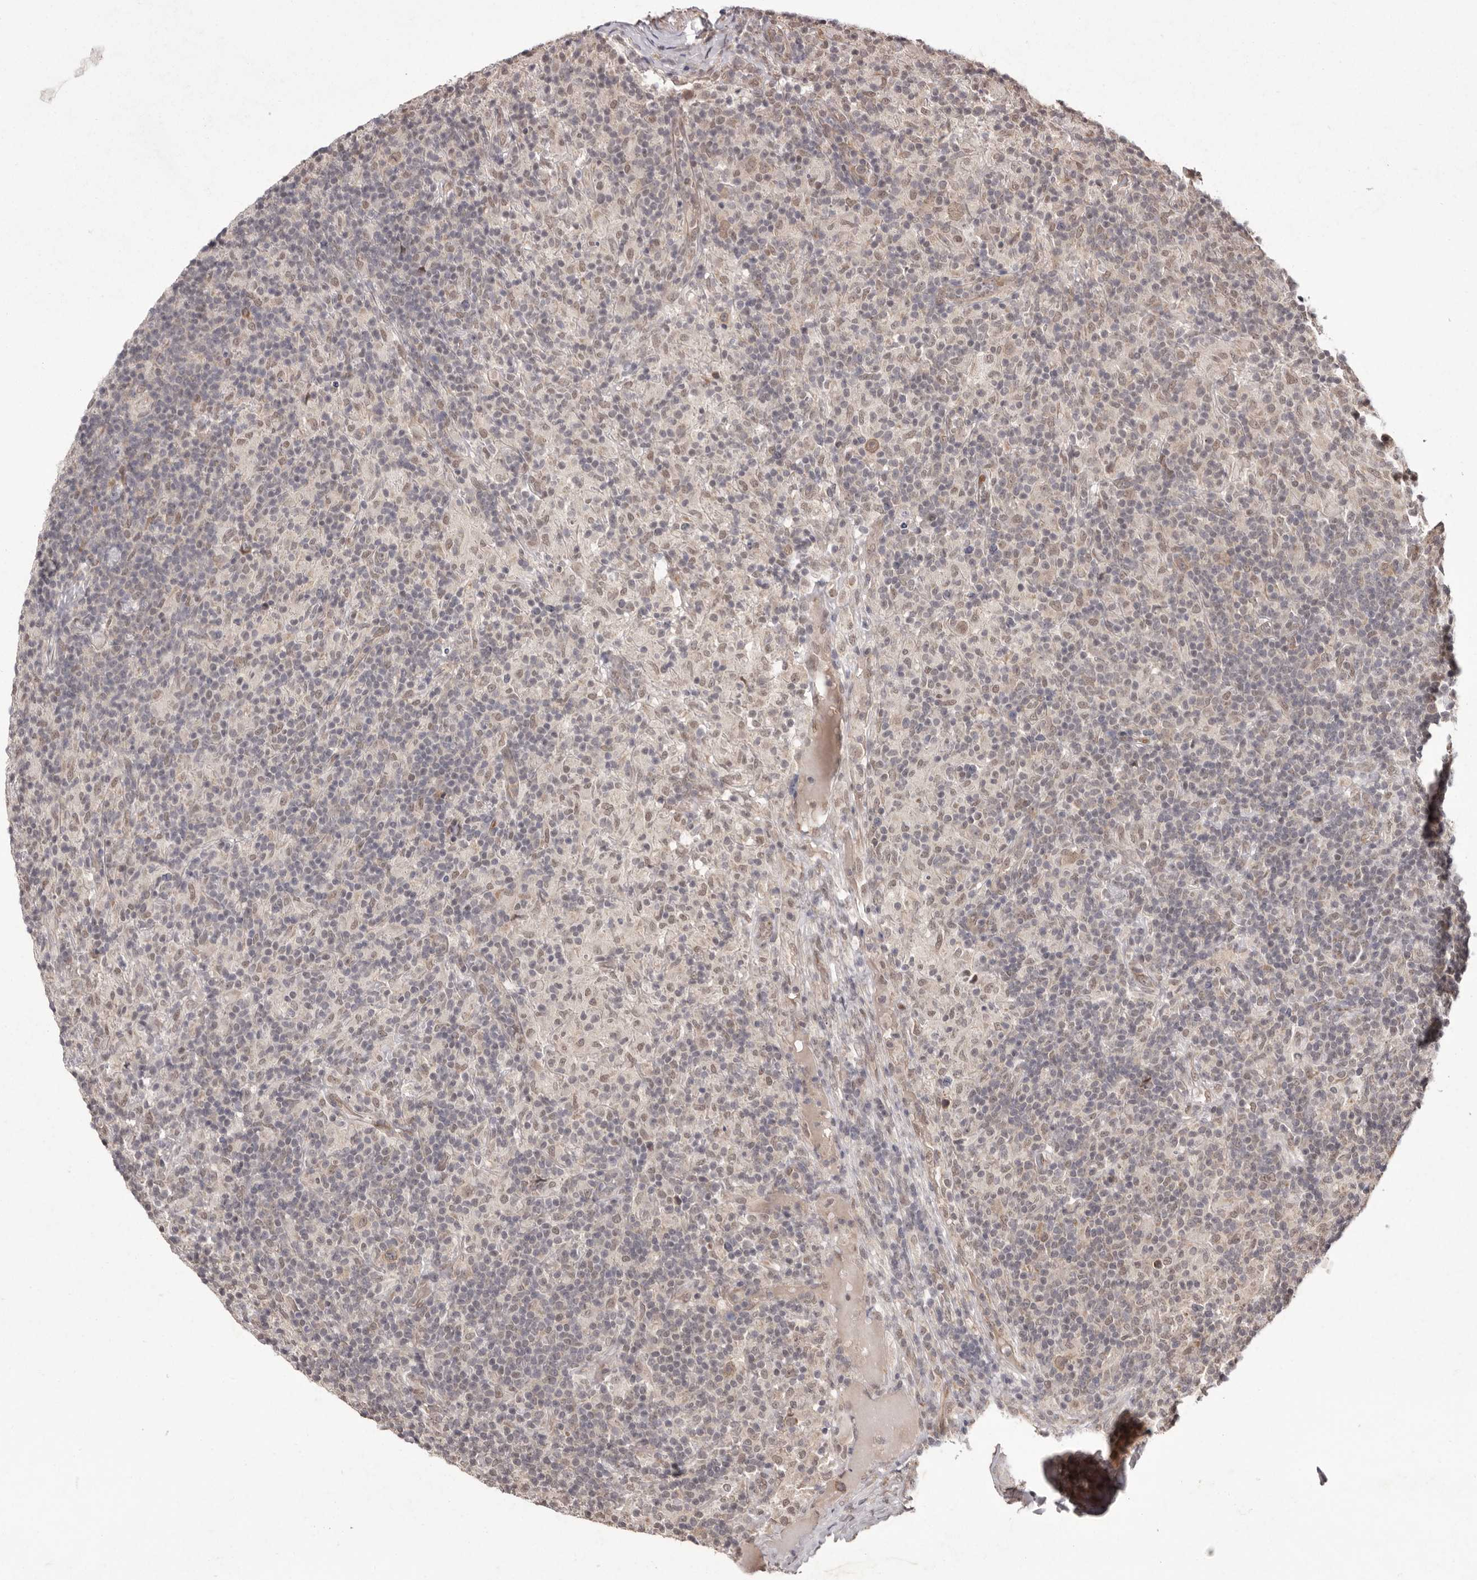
{"staining": {"intensity": "weak", "quantity": ">75%", "location": "cytoplasmic/membranous,nuclear"}, "tissue": "lymphoma", "cell_type": "Tumor cells", "image_type": "cancer", "snomed": [{"axis": "morphology", "description": "Hodgkin's disease, NOS"}, {"axis": "topography", "description": "Lymph node"}], "caption": "A brown stain shows weak cytoplasmic/membranous and nuclear expression of a protein in human Hodgkin's disease tumor cells. The staining is performed using DAB (3,3'-diaminobenzidine) brown chromogen to label protein expression. The nuclei are counter-stained blue using hematoxylin.", "gene": "LRGUK", "patient": {"sex": "male", "age": 70}}